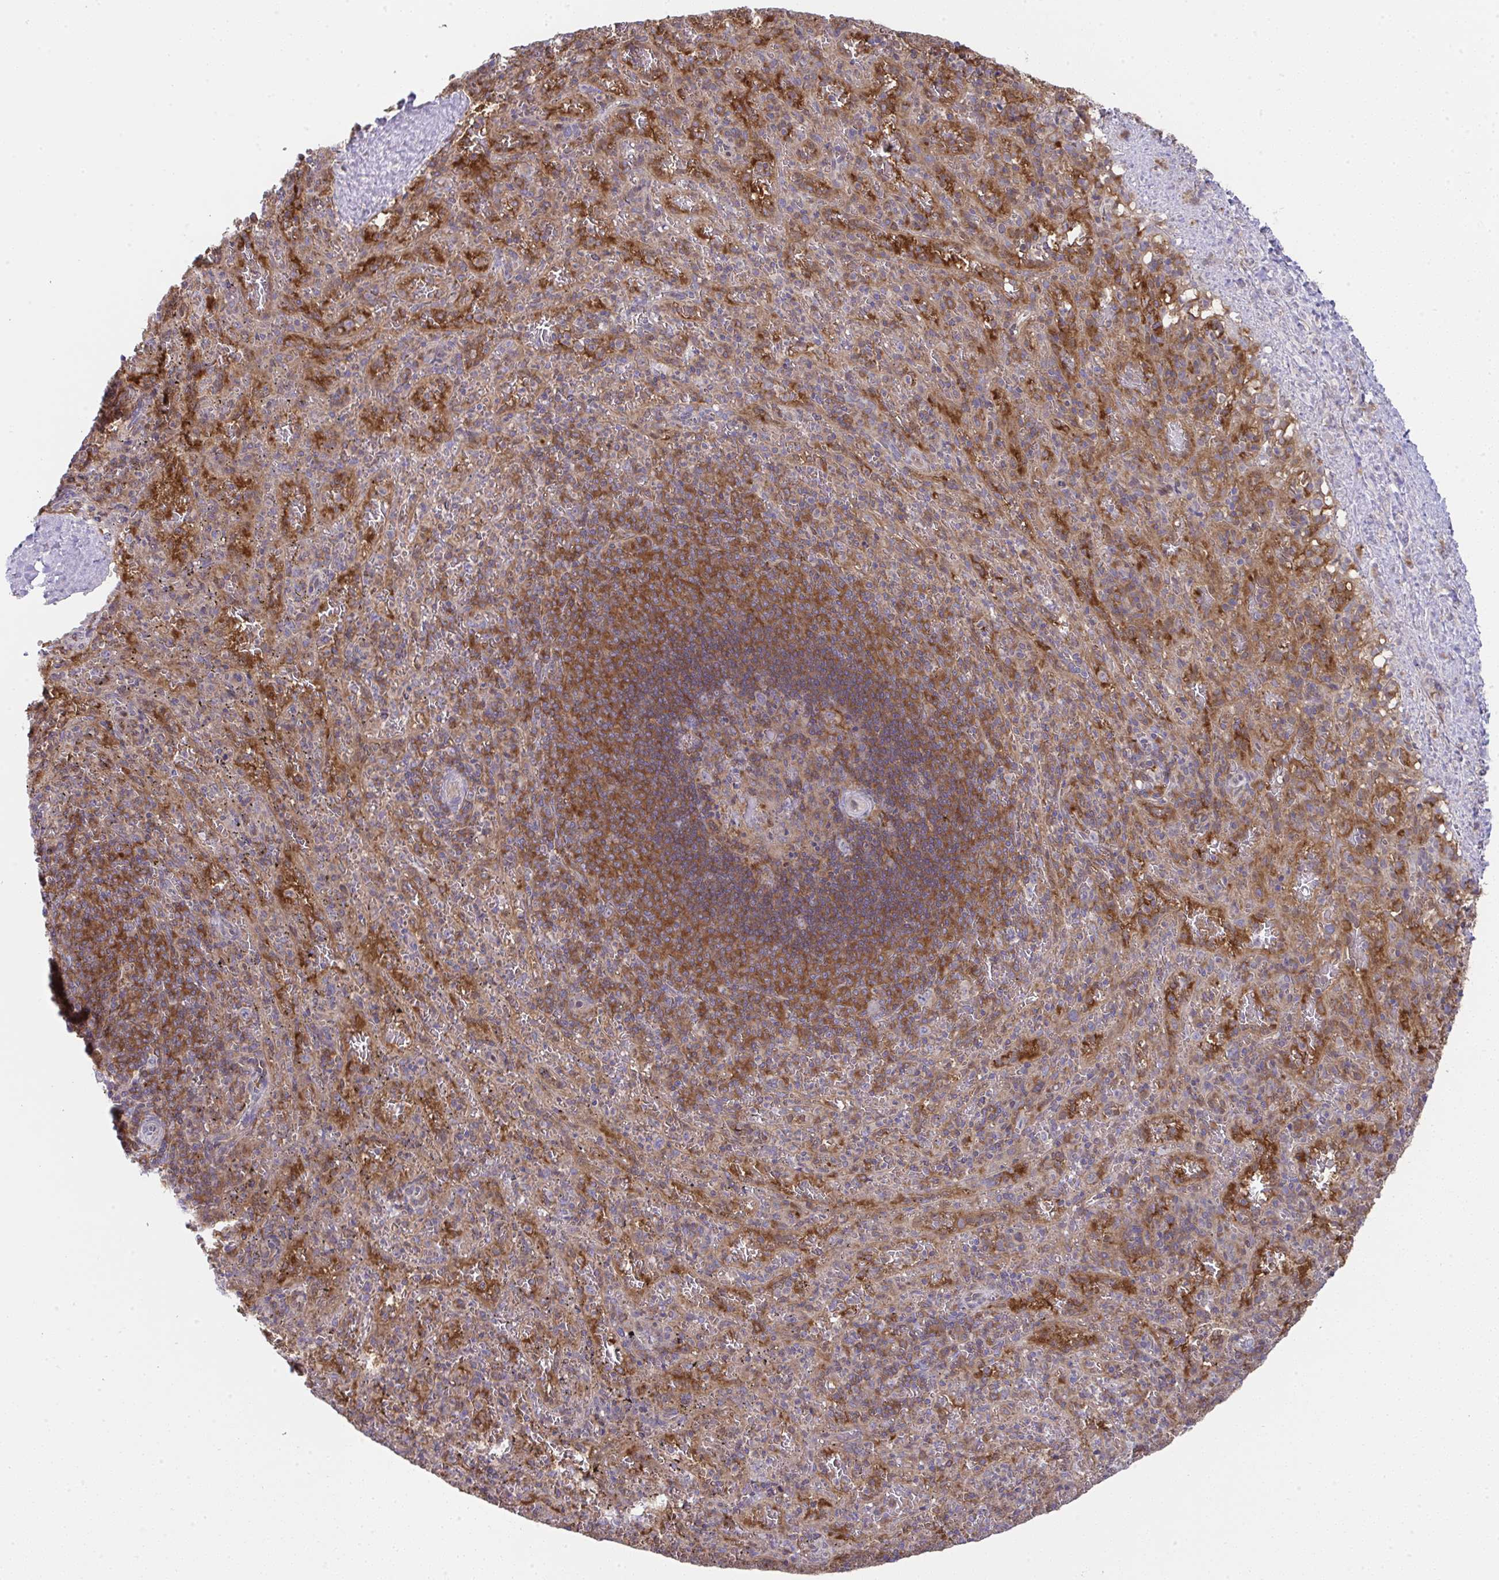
{"staining": {"intensity": "moderate", "quantity": ">75%", "location": "cytoplasmic/membranous"}, "tissue": "spleen", "cell_type": "Cells in red pulp", "image_type": "normal", "snomed": [{"axis": "morphology", "description": "Normal tissue, NOS"}, {"axis": "topography", "description": "Spleen"}], "caption": "This histopathology image reveals IHC staining of normal human spleen, with medium moderate cytoplasmic/membranous positivity in approximately >75% of cells in red pulp.", "gene": "ALDH16A1", "patient": {"sex": "male", "age": 57}}